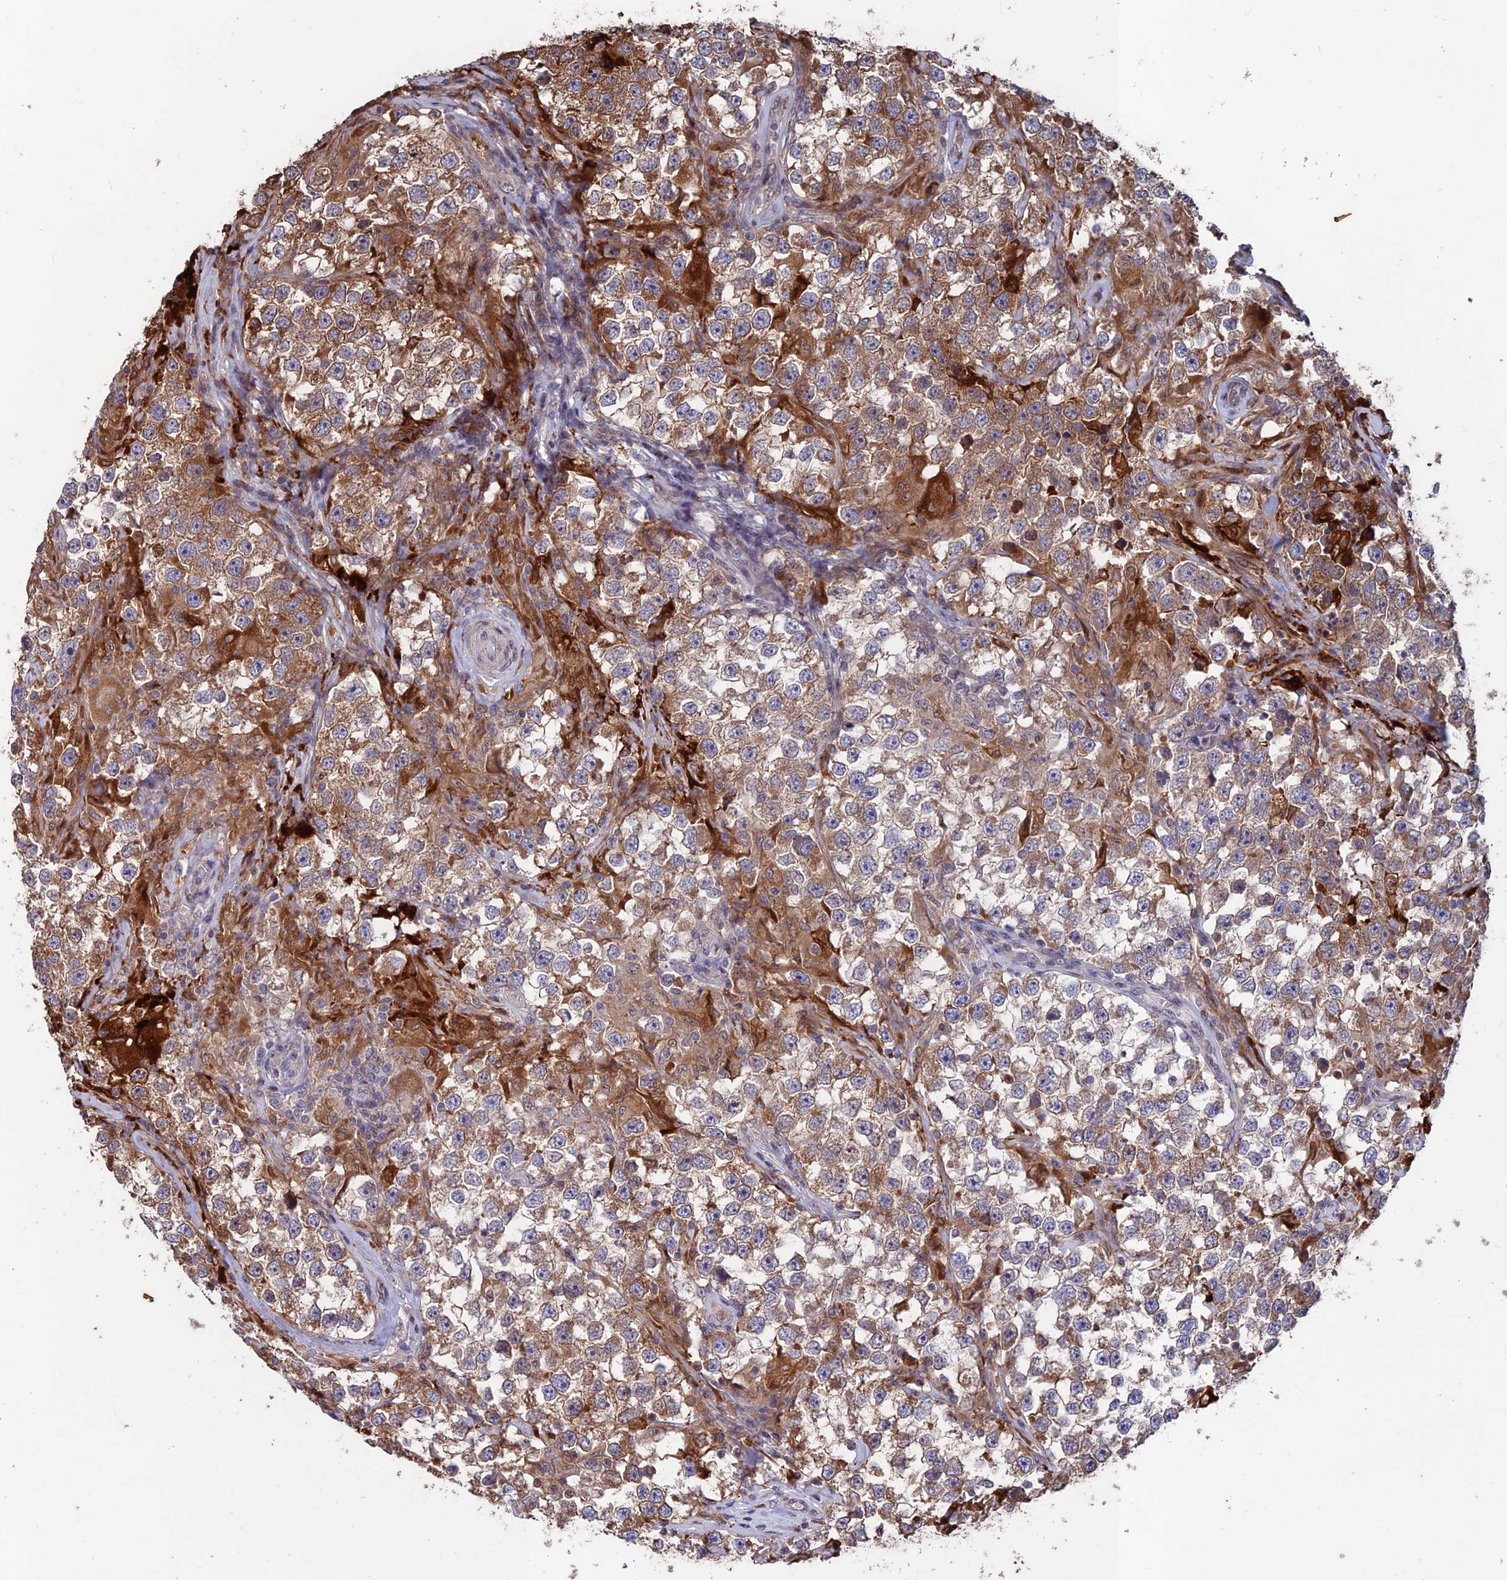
{"staining": {"intensity": "moderate", "quantity": ">75%", "location": "cytoplasmic/membranous"}, "tissue": "testis cancer", "cell_type": "Tumor cells", "image_type": "cancer", "snomed": [{"axis": "morphology", "description": "Seminoma, NOS"}, {"axis": "topography", "description": "Testis"}], "caption": "Seminoma (testis) stained with a protein marker demonstrates moderate staining in tumor cells.", "gene": "MAST2", "patient": {"sex": "male", "age": 46}}